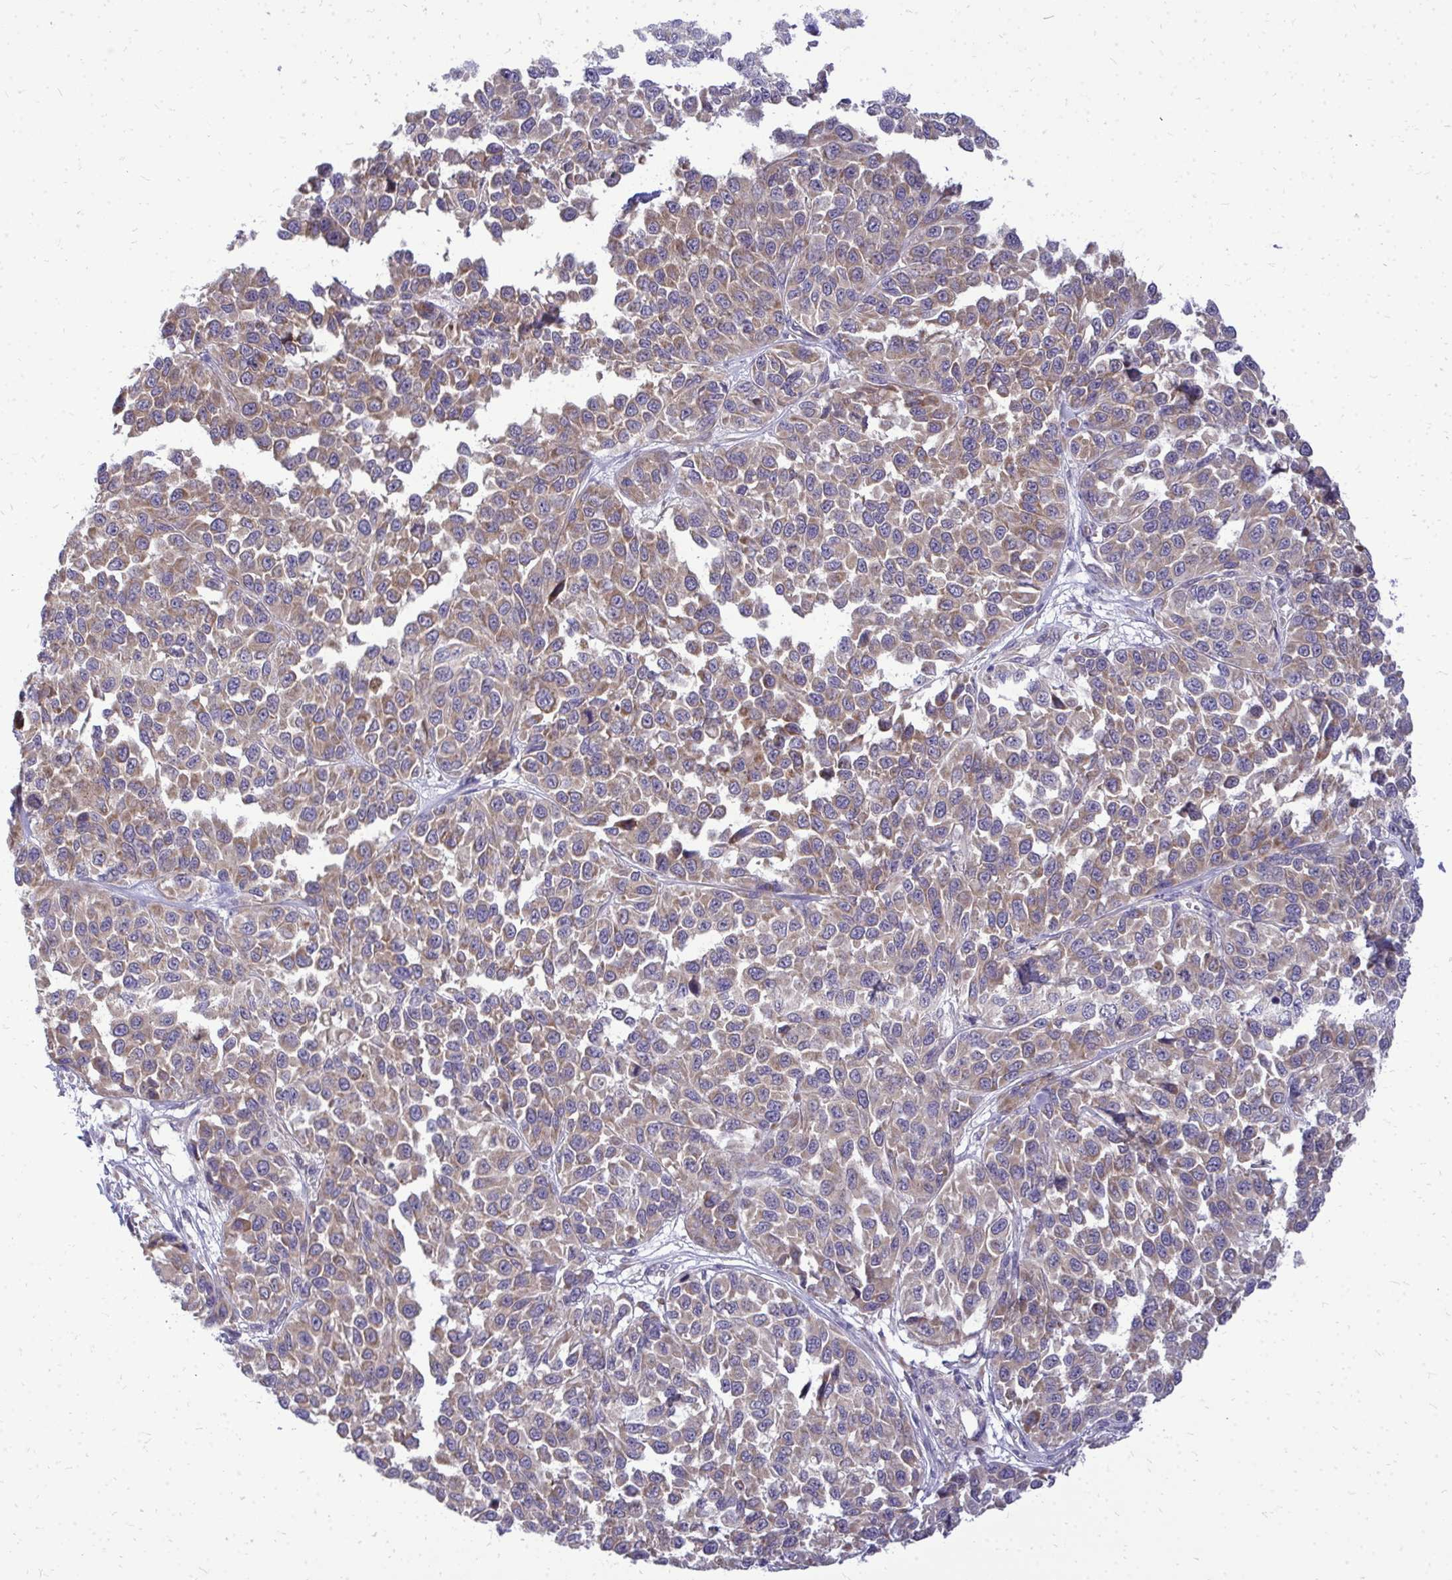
{"staining": {"intensity": "moderate", "quantity": ">75%", "location": "cytoplasmic/membranous"}, "tissue": "melanoma", "cell_type": "Tumor cells", "image_type": "cancer", "snomed": [{"axis": "morphology", "description": "Malignant melanoma, NOS"}, {"axis": "topography", "description": "Skin"}], "caption": "Immunohistochemical staining of melanoma exhibits medium levels of moderate cytoplasmic/membranous protein positivity in about >75% of tumor cells.", "gene": "RPLP2", "patient": {"sex": "male", "age": 62}}